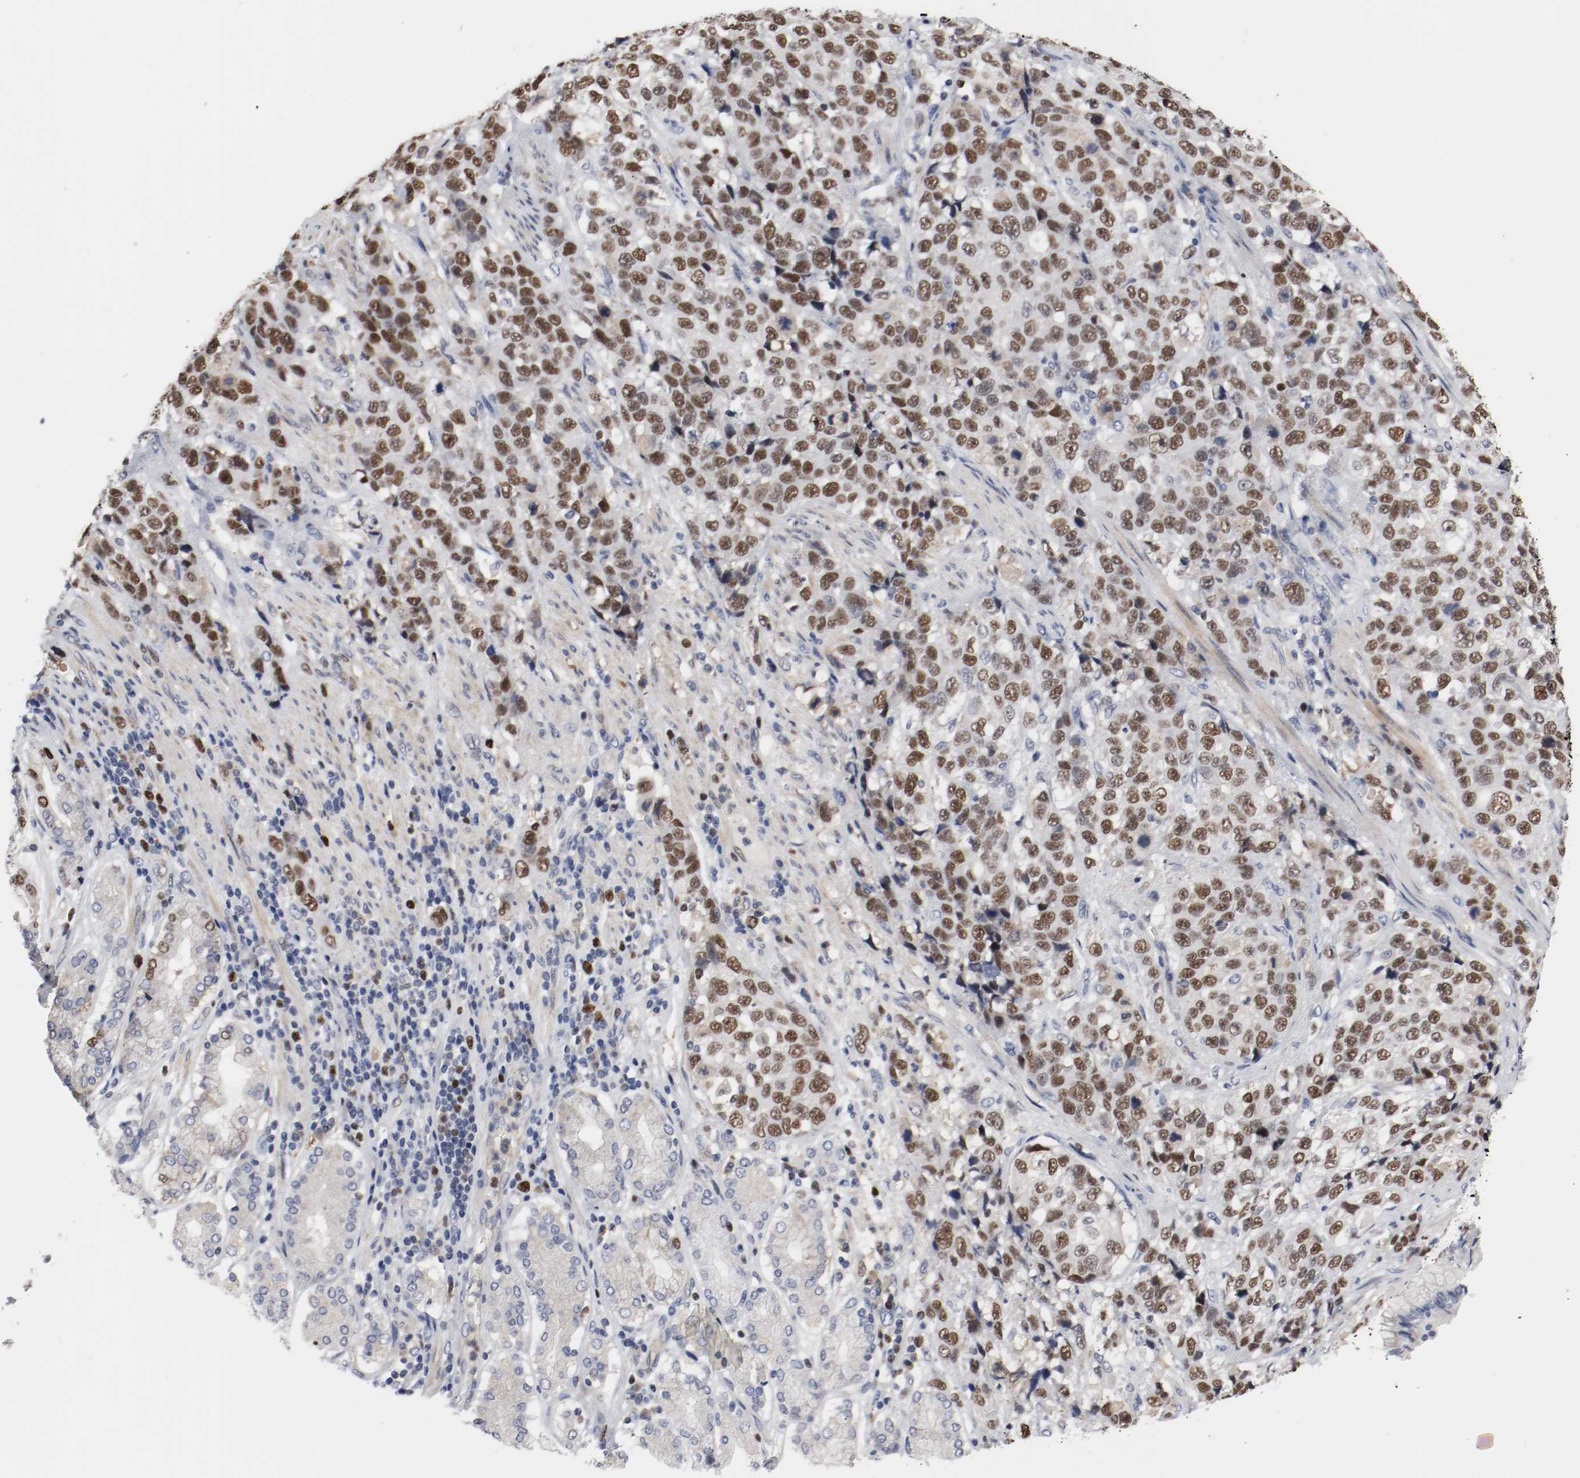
{"staining": {"intensity": "strong", "quantity": ">75%", "location": "nuclear"}, "tissue": "stomach cancer", "cell_type": "Tumor cells", "image_type": "cancer", "snomed": [{"axis": "morphology", "description": "Normal tissue, NOS"}, {"axis": "morphology", "description": "Adenocarcinoma, NOS"}, {"axis": "topography", "description": "Stomach"}], "caption": "Tumor cells display high levels of strong nuclear expression in about >75% of cells in human stomach cancer. (DAB (3,3'-diaminobenzidine) IHC, brown staining for protein, blue staining for nuclei).", "gene": "MCM6", "patient": {"sex": "male", "age": 48}}